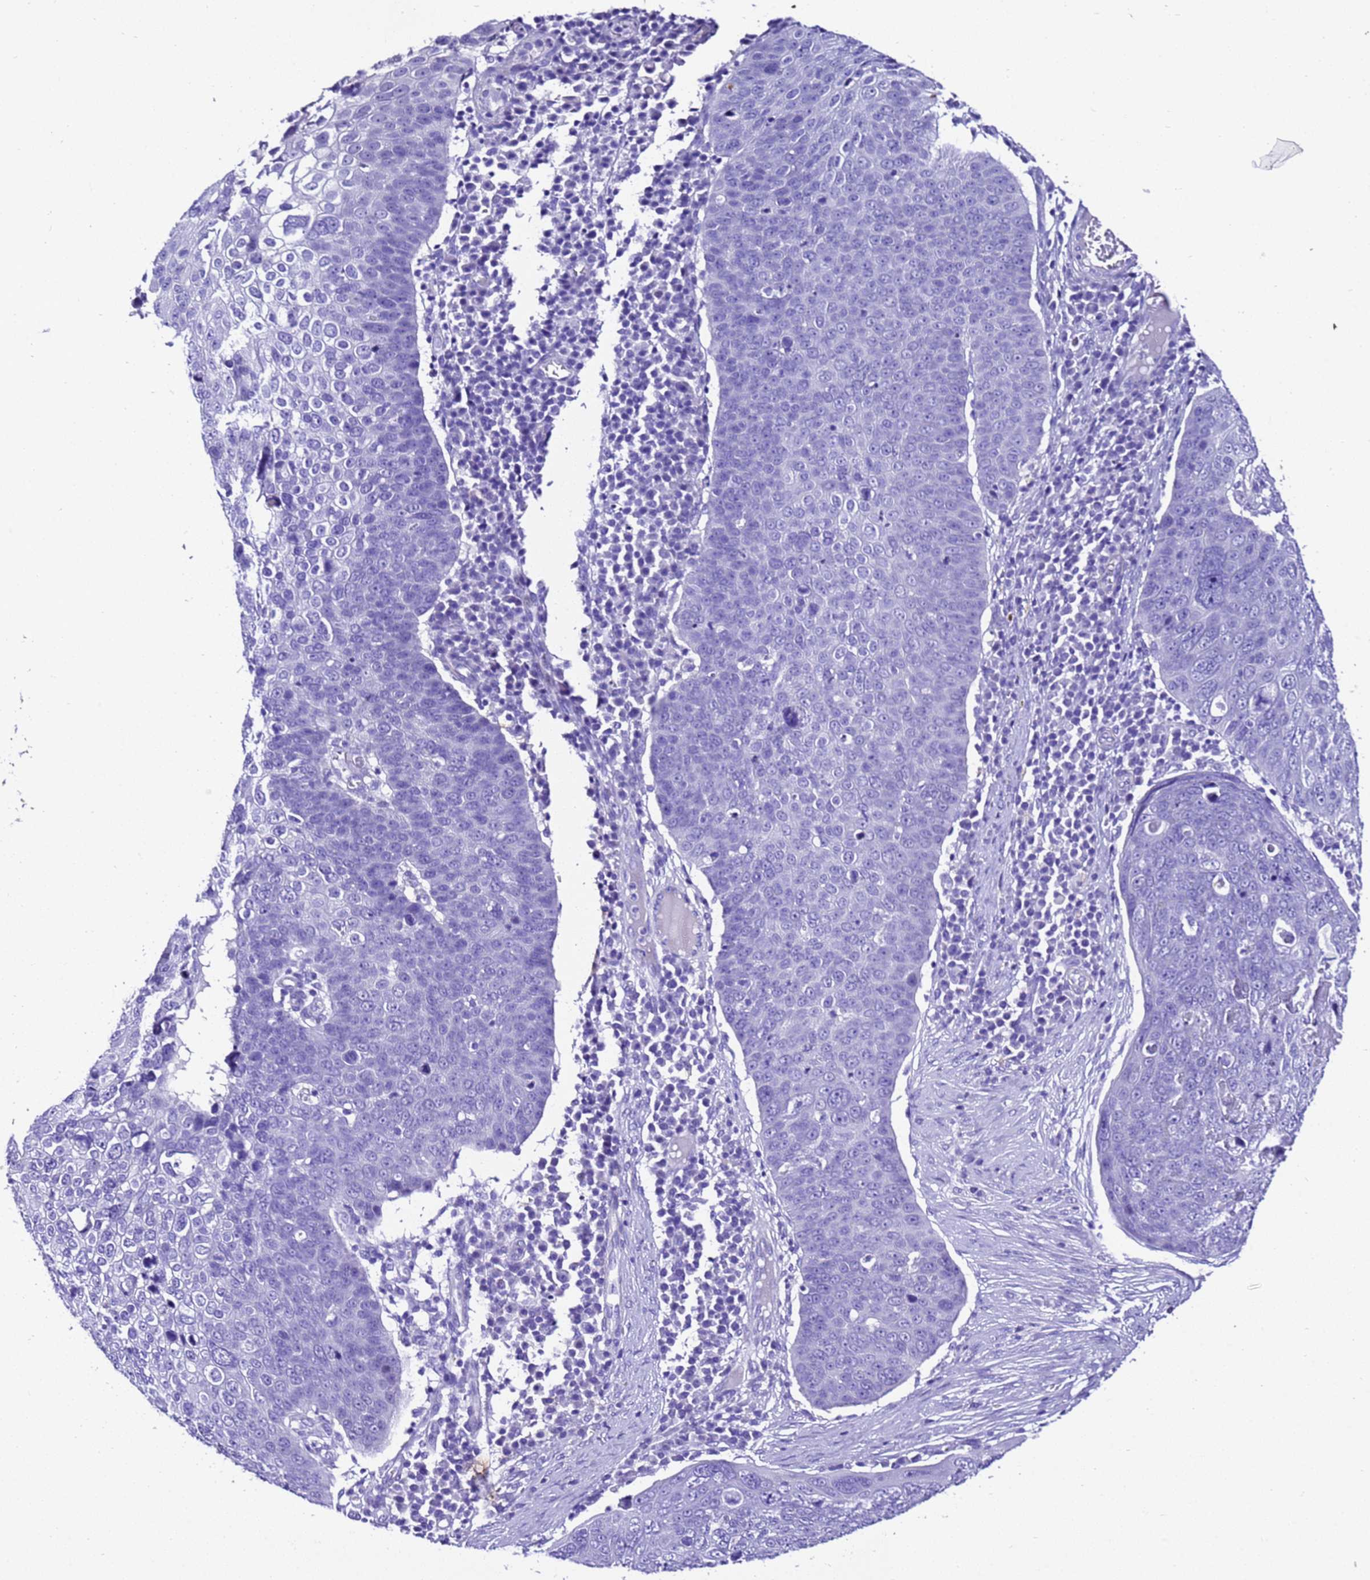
{"staining": {"intensity": "negative", "quantity": "none", "location": "none"}, "tissue": "skin cancer", "cell_type": "Tumor cells", "image_type": "cancer", "snomed": [{"axis": "morphology", "description": "Squamous cell carcinoma, NOS"}, {"axis": "topography", "description": "Skin"}], "caption": "Squamous cell carcinoma (skin) was stained to show a protein in brown. There is no significant staining in tumor cells.", "gene": "ZNF417", "patient": {"sex": "male", "age": 71}}